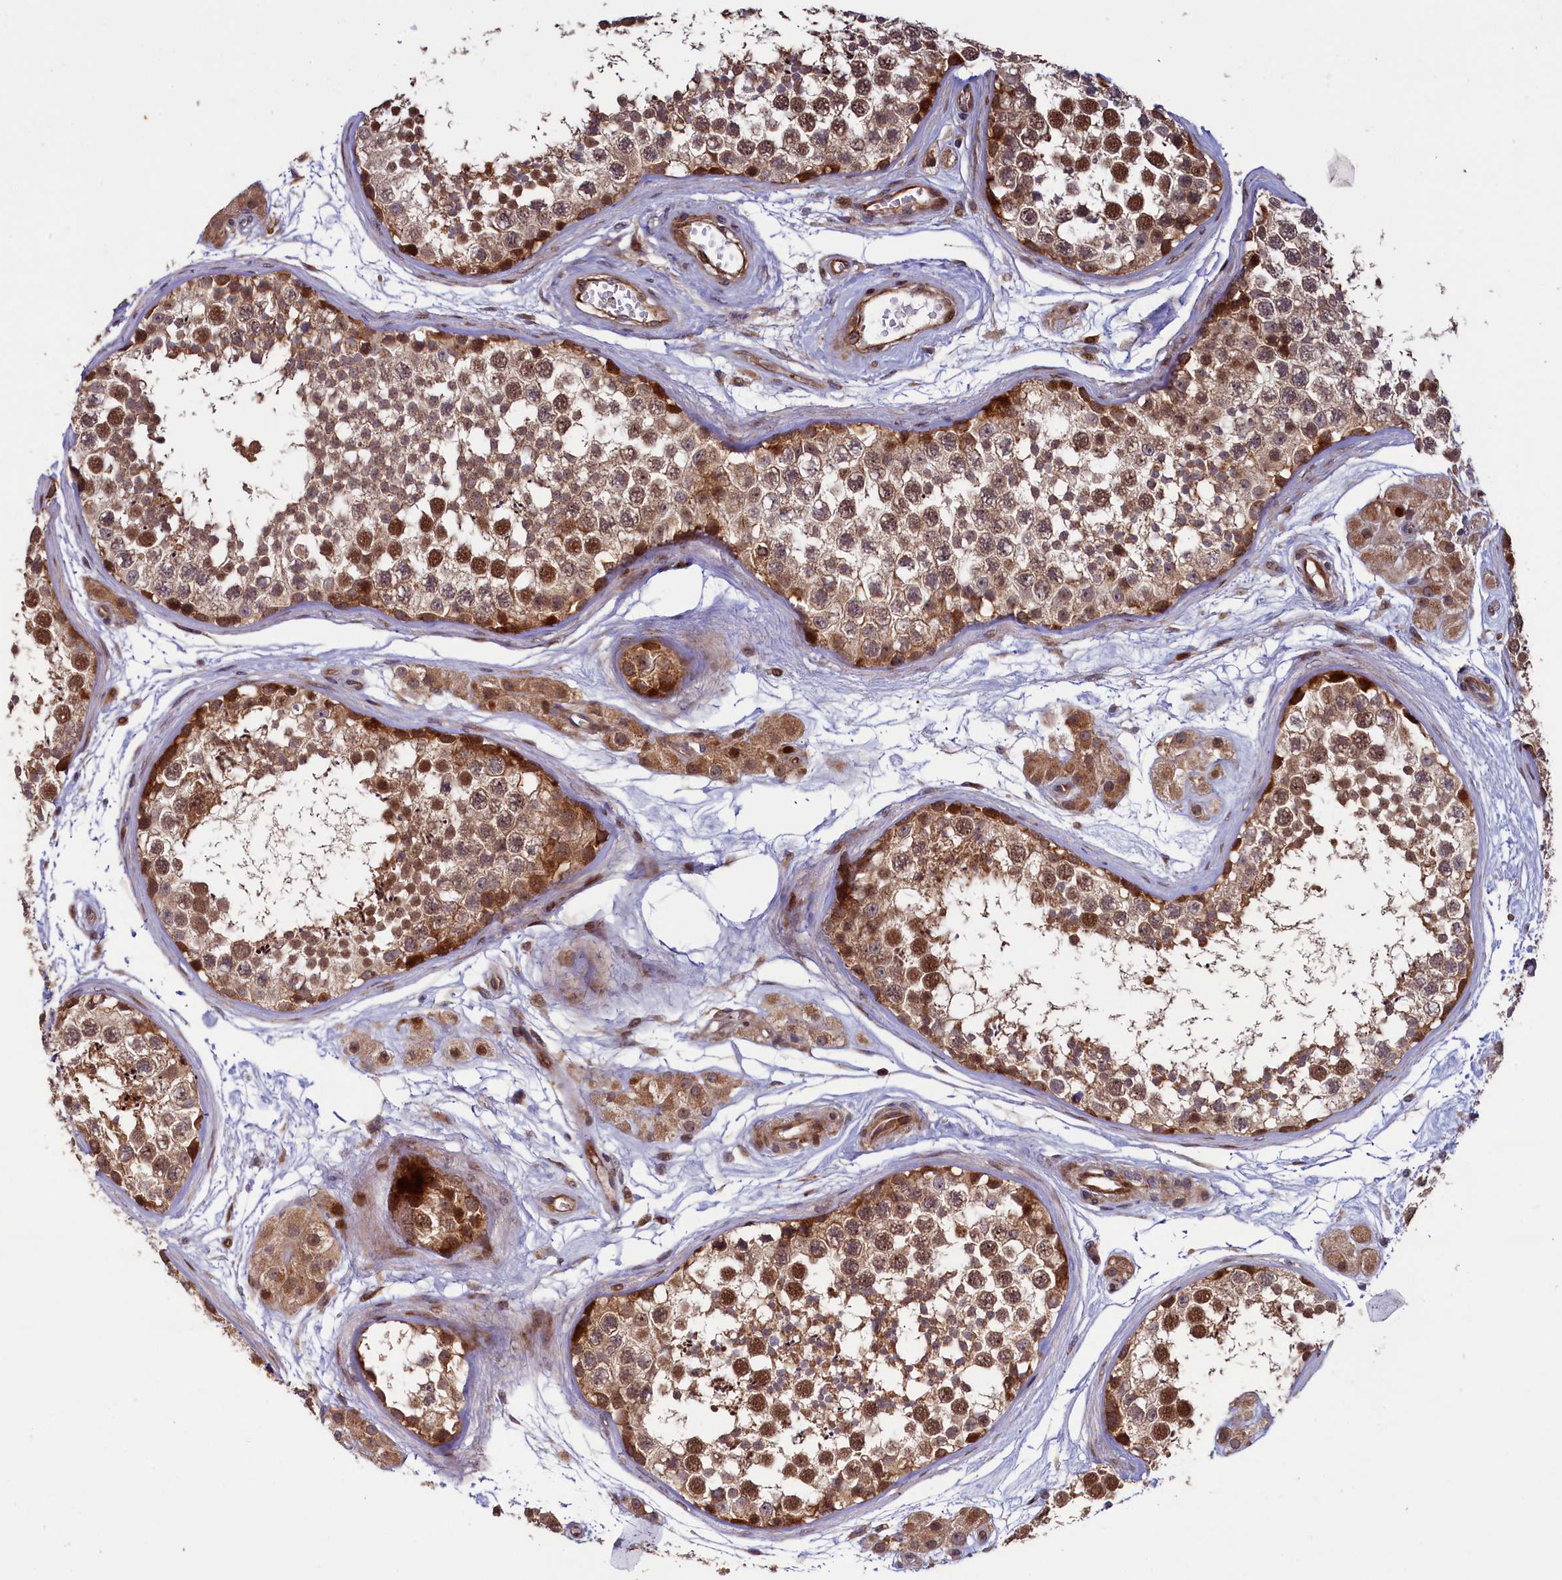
{"staining": {"intensity": "moderate", "quantity": ">75%", "location": "cytoplasmic/membranous,nuclear"}, "tissue": "testis", "cell_type": "Cells in seminiferous ducts", "image_type": "normal", "snomed": [{"axis": "morphology", "description": "Normal tissue, NOS"}, {"axis": "topography", "description": "Testis"}], "caption": "Unremarkable testis was stained to show a protein in brown. There is medium levels of moderate cytoplasmic/membranous,nuclear positivity in about >75% of cells in seminiferous ducts. (Brightfield microscopy of DAB IHC at high magnification).", "gene": "PIK3C3", "patient": {"sex": "male", "age": 56}}